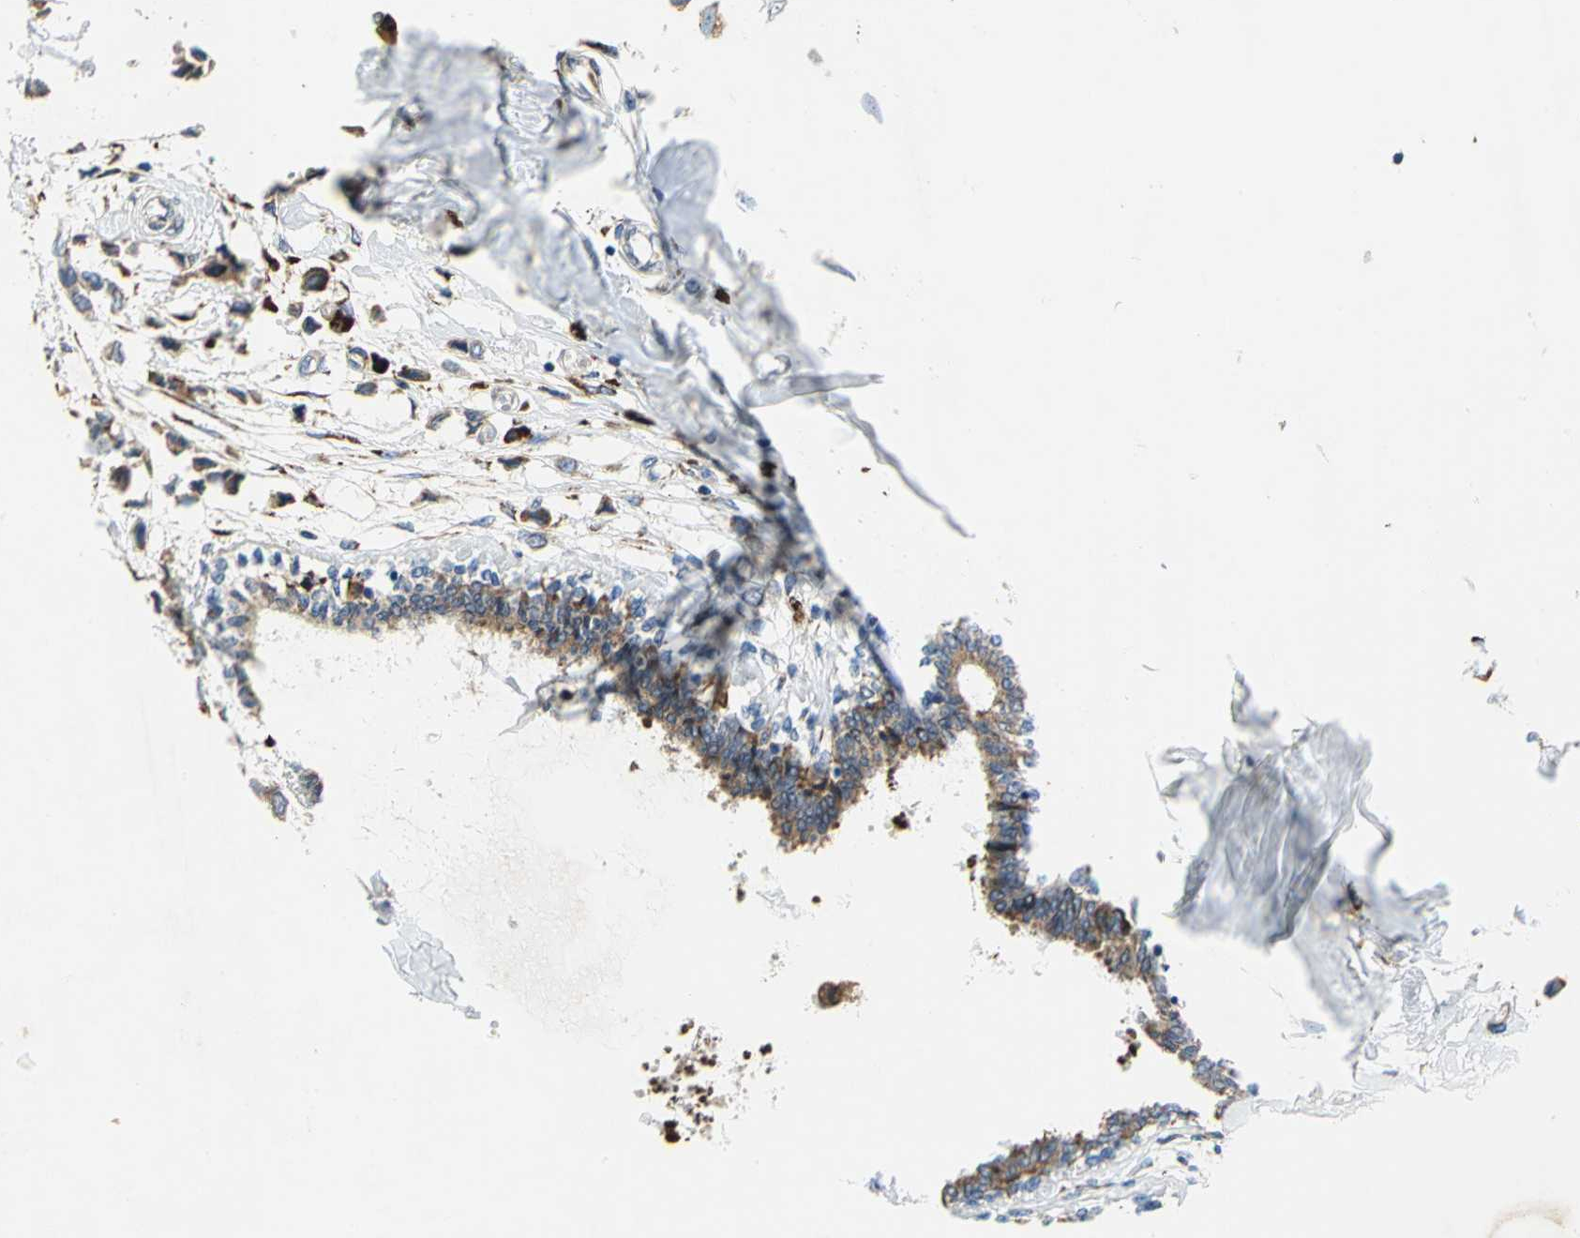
{"staining": {"intensity": "moderate", "quantity": ">75%", "location": "cytoplasmic/membranous"}, "tissue": "breast cancer", "cell_type": "Tumor cells", "image_type": "cancer", "snomed": [{"axis": "morphology", "description": "Lobular carcinoma"}, {"axis": "topography", "description": "Breast"}], "caption": "A brown stain labels moderate cytoplasmic/membranous staining of a protein in breast cancer tumor cells.", "gene": "SDF2L1", "patient": {"sex": "female", "age": 51}}